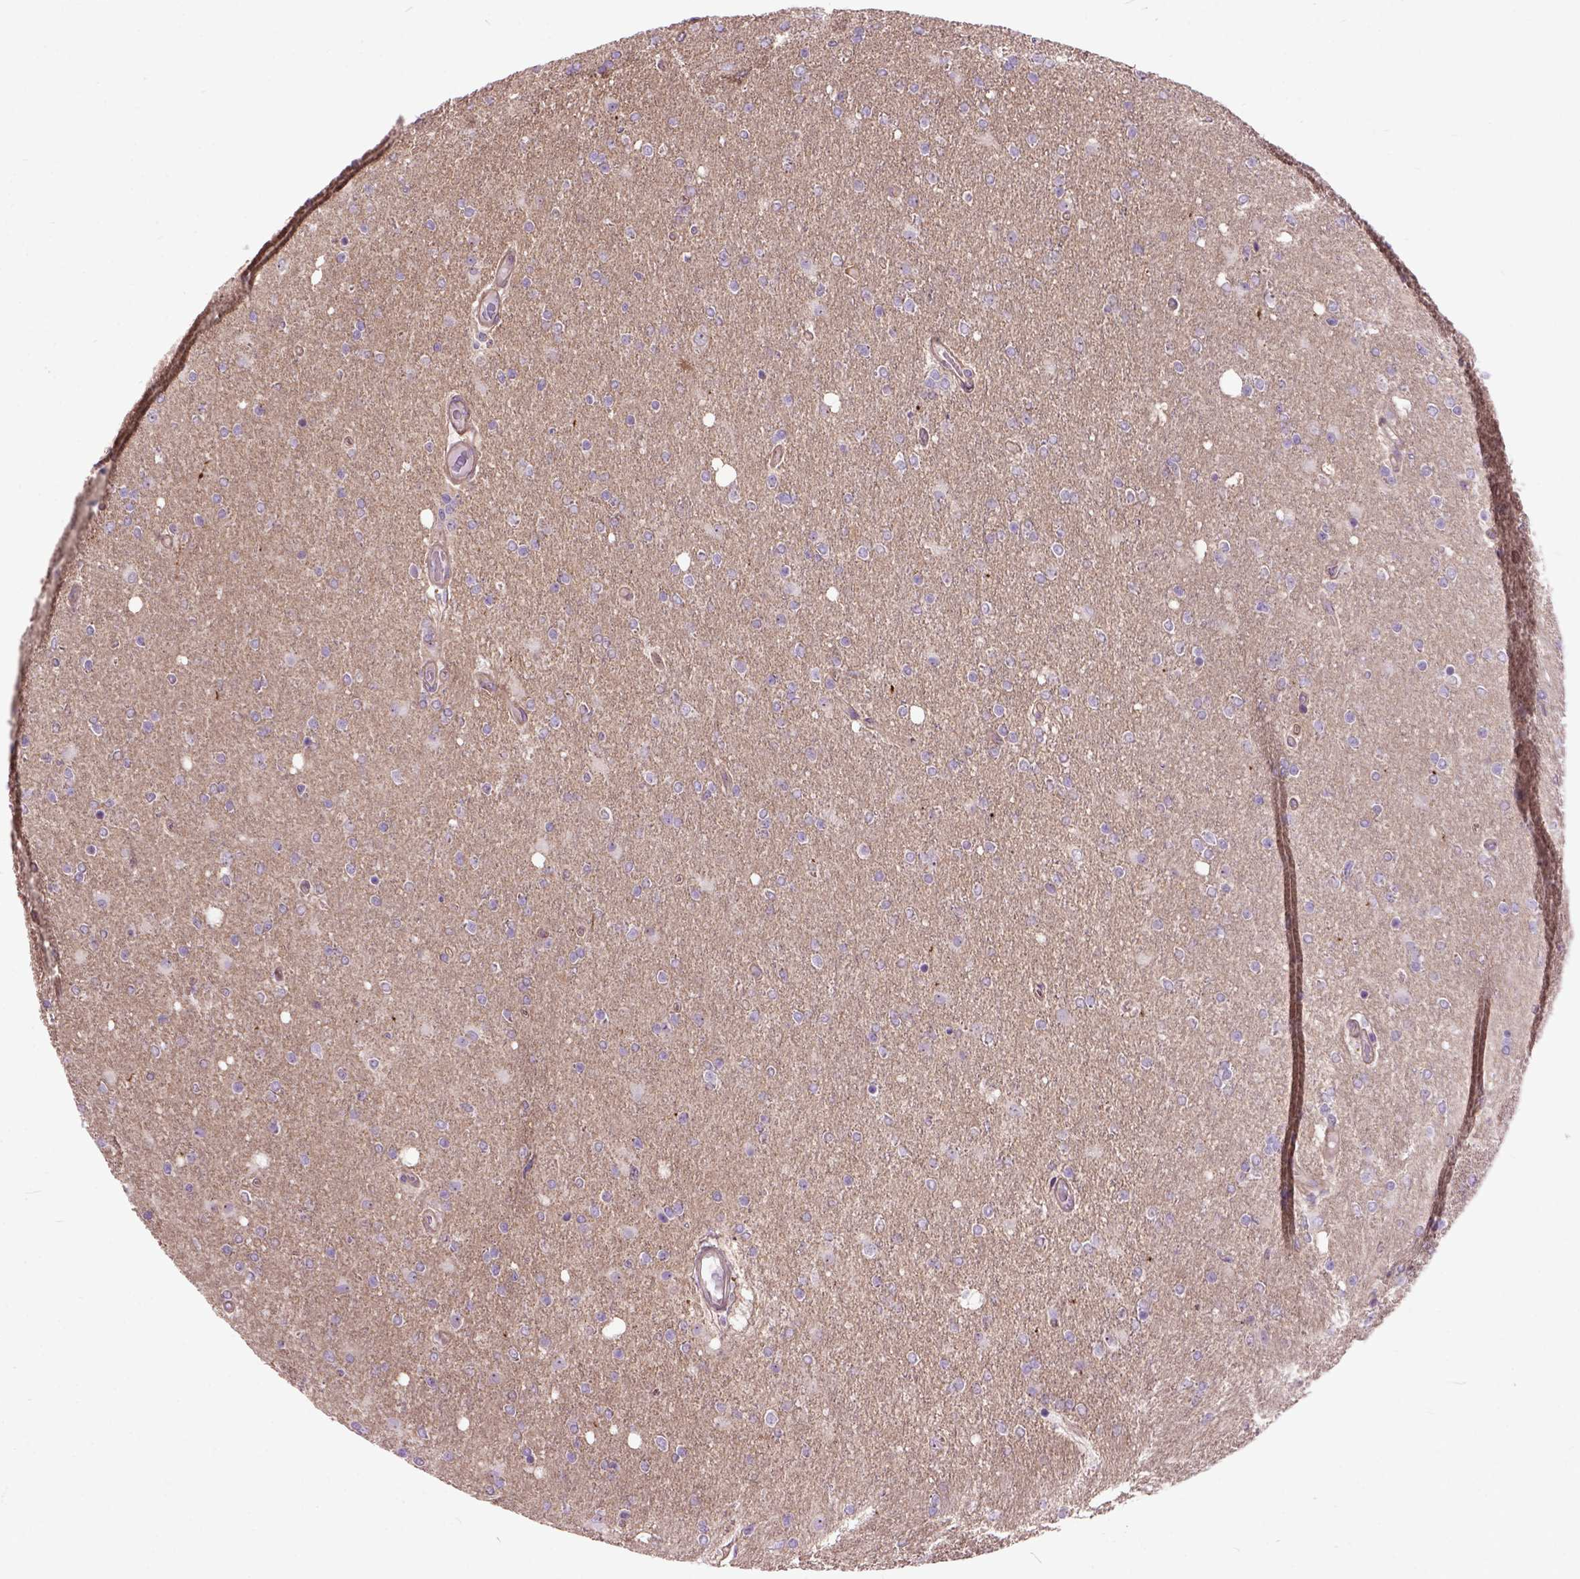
{"staining": {"intensity": "negative", "quantity": "none", "location": "none"}, "tissue": "glioma", "cell_type": "Tumor cells", "image_type": "cancer", "snomed": [{"axis": "morphology", "description": "Glioma, malignant, High grade"}, {"axis": "topography", "description": "Cerebral cortex"}], "caption": "This is an immunohistochemistry histopathology image of human malignant glioma (high-grade). There is no positivity in tumor cells.", "gene": "MAPT", "patient": {"sex": "male", "age": 70}}